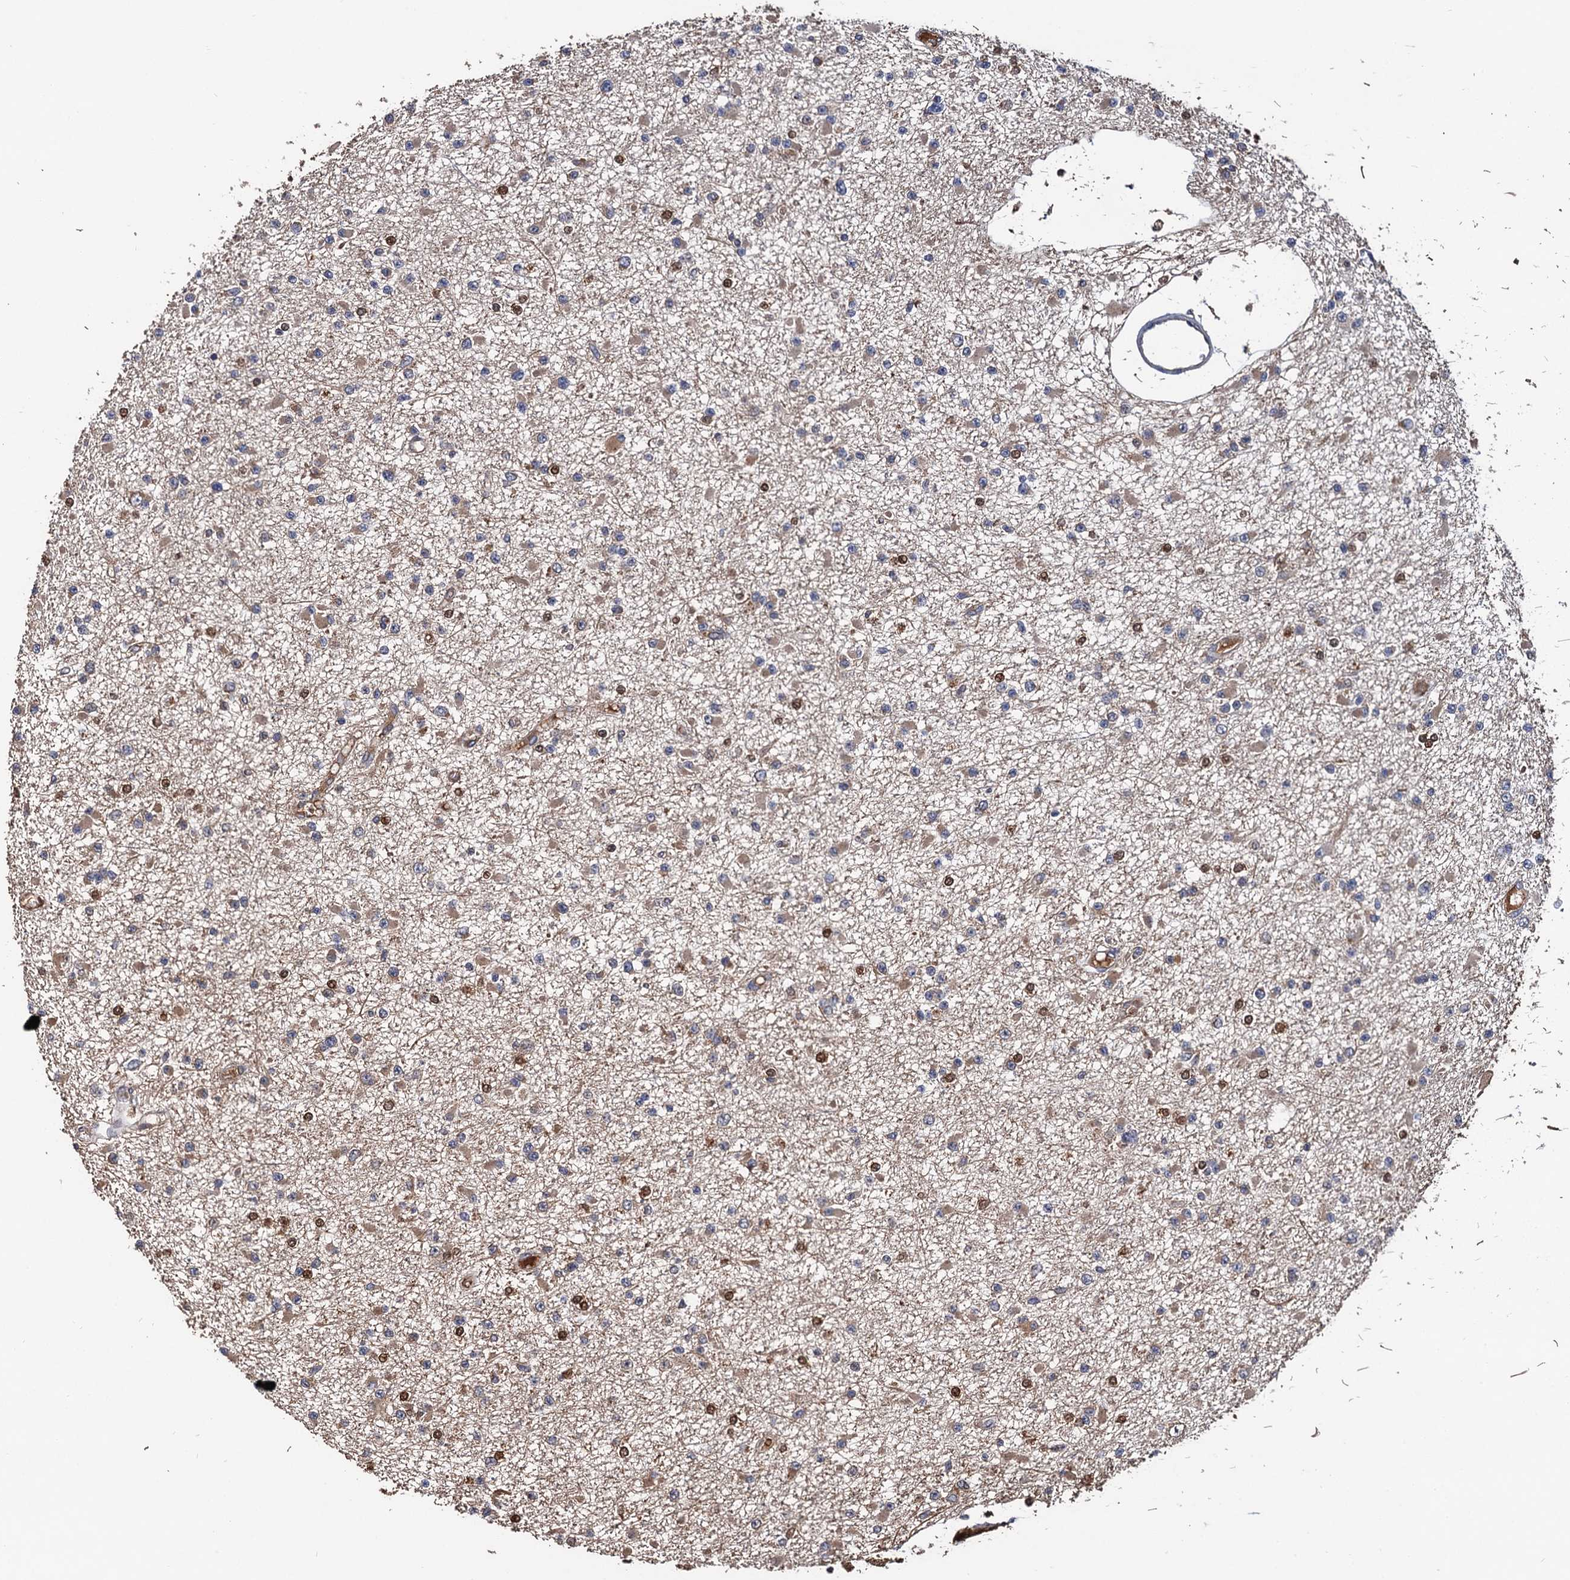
{"staining": {"intensity": "moderate", "quantity": "<25%", "location": "nuclear"}, "tissue": "glioma", "cell_type": "Tumor cells", "image_type": "cancer", "snomed": [{"axis": "morphology", "description": "Glioma, malignant, Low grade"}, {"axis": "topography", "description": "Brain"}], "caption": "Glioma stained for a protein (brown) shows moderate nuclear positive expression in about <25% of tumor cells.", "gene": "RGS11", "patient": {"sex": "female", "age": 22}}